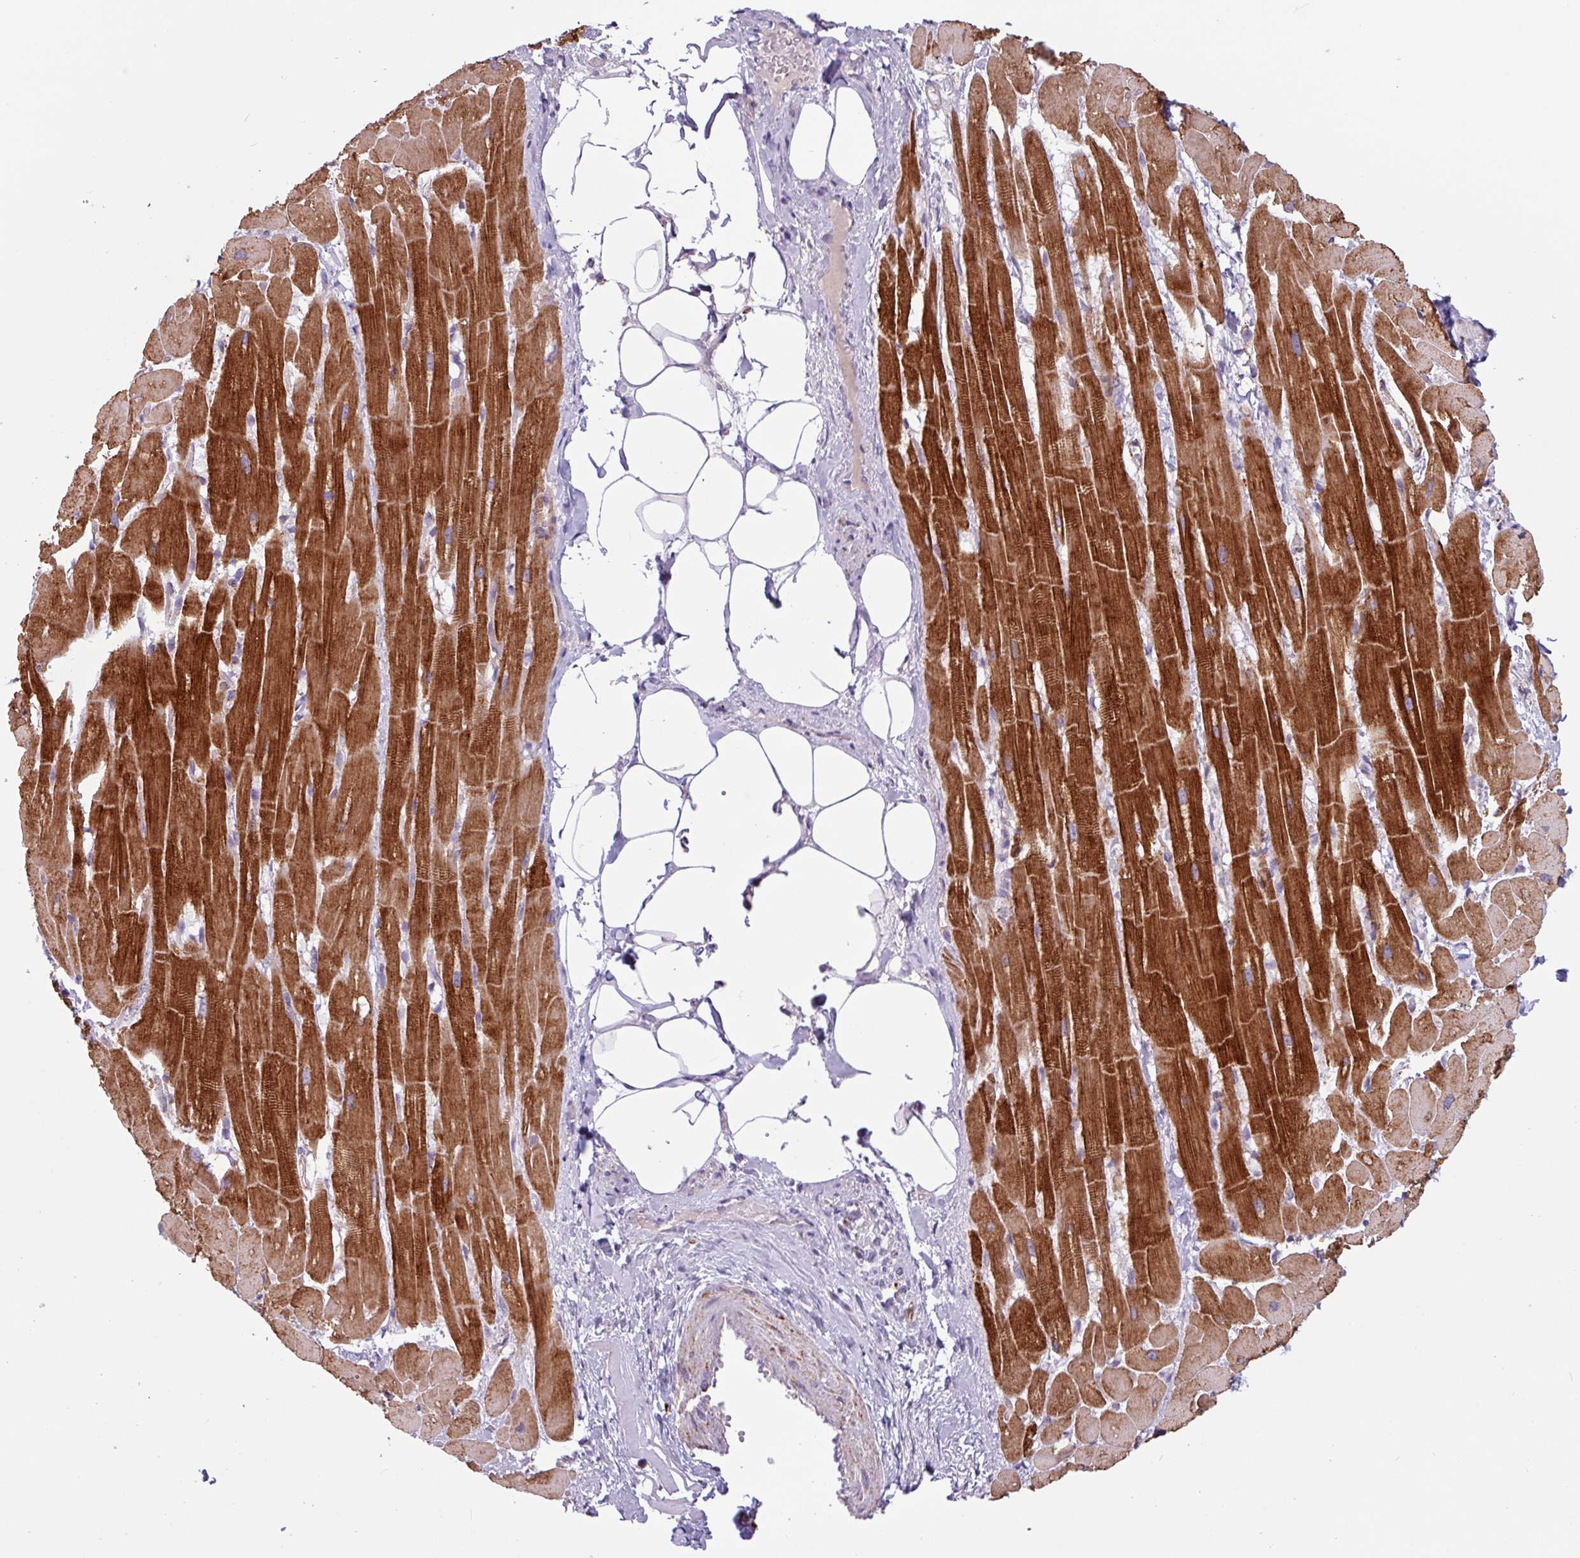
{"staining": {"intensity": "strong", "quantity": ">75%", "location": "cytoplasmic/membranous"}, "tissue": "heart muscle", "cell_type": "Cardiomyocytes", "image_type": "normal", "snomed": [{"axis": "morphology", "description": "Normal tissue, NOS"}, {"axis": "topography", "description": "Heart"}], "caption": "There is high levels of strong cytoplasmic/membranous expression in cardiomyocytes of unremarkable heart muscle, as demonstrated by immunohistochemical staining (brown color).", "gene": "CAMK1", "patient": {"sex": "male", "age": 37}}